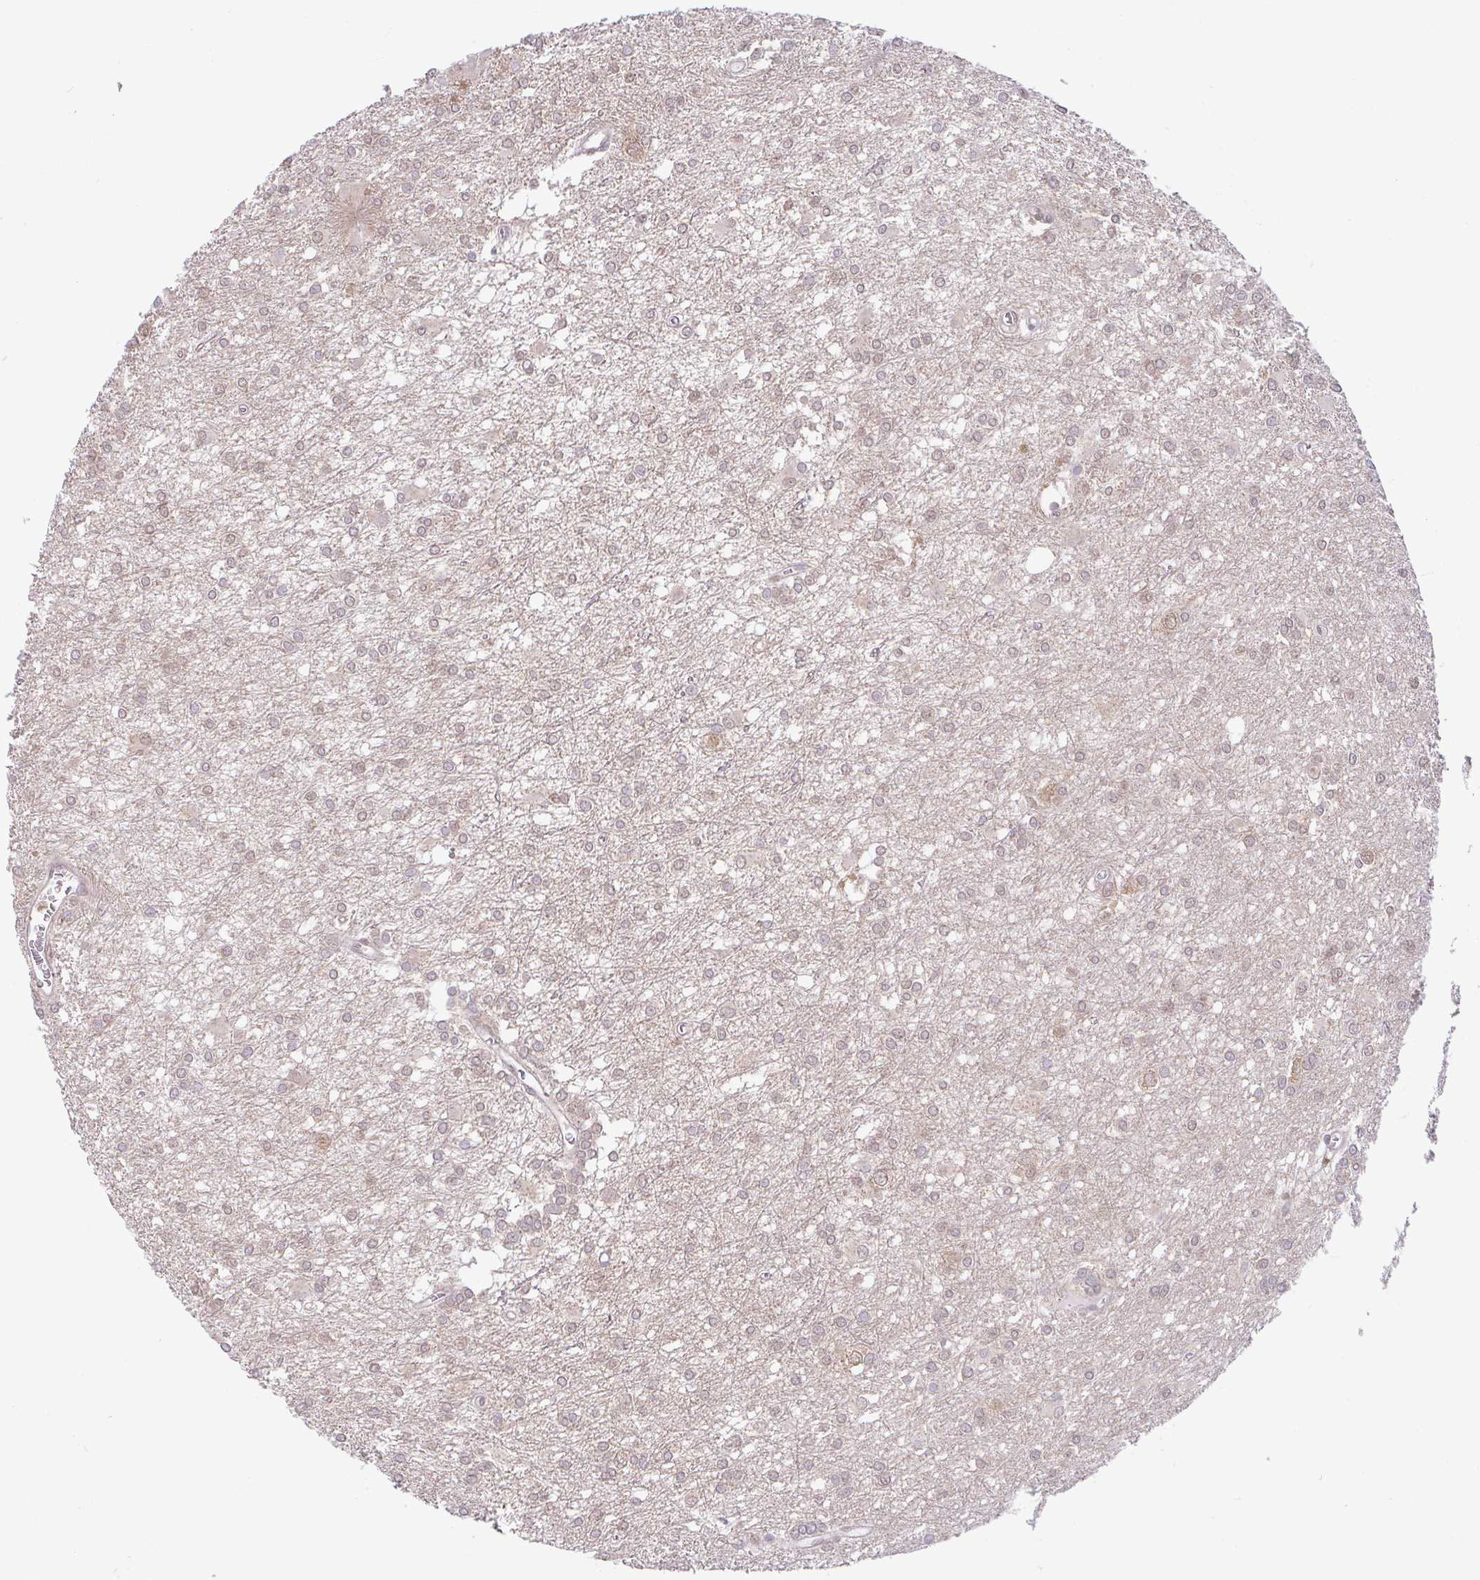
{"staining": {"intensity": "weak", "quantity": "25%-75%", "location": "cytoplasmic/membranous"}, "tissue": "glioma", "cell_type": "Tumor cells", "image_type": "cancer", "snomed": [{"axis": "morphology", "description": "Glioma, malignant, High grade"}, {"axis": "topography", "description": "Brain"}], "caption": "A micrograph of human glioma stained for a protein demonstrates weak cytoplasmic/membranous brown staining in tumor cells.", "gene": "RALBP1", "patient": {"sex": "male", "age": 48}}